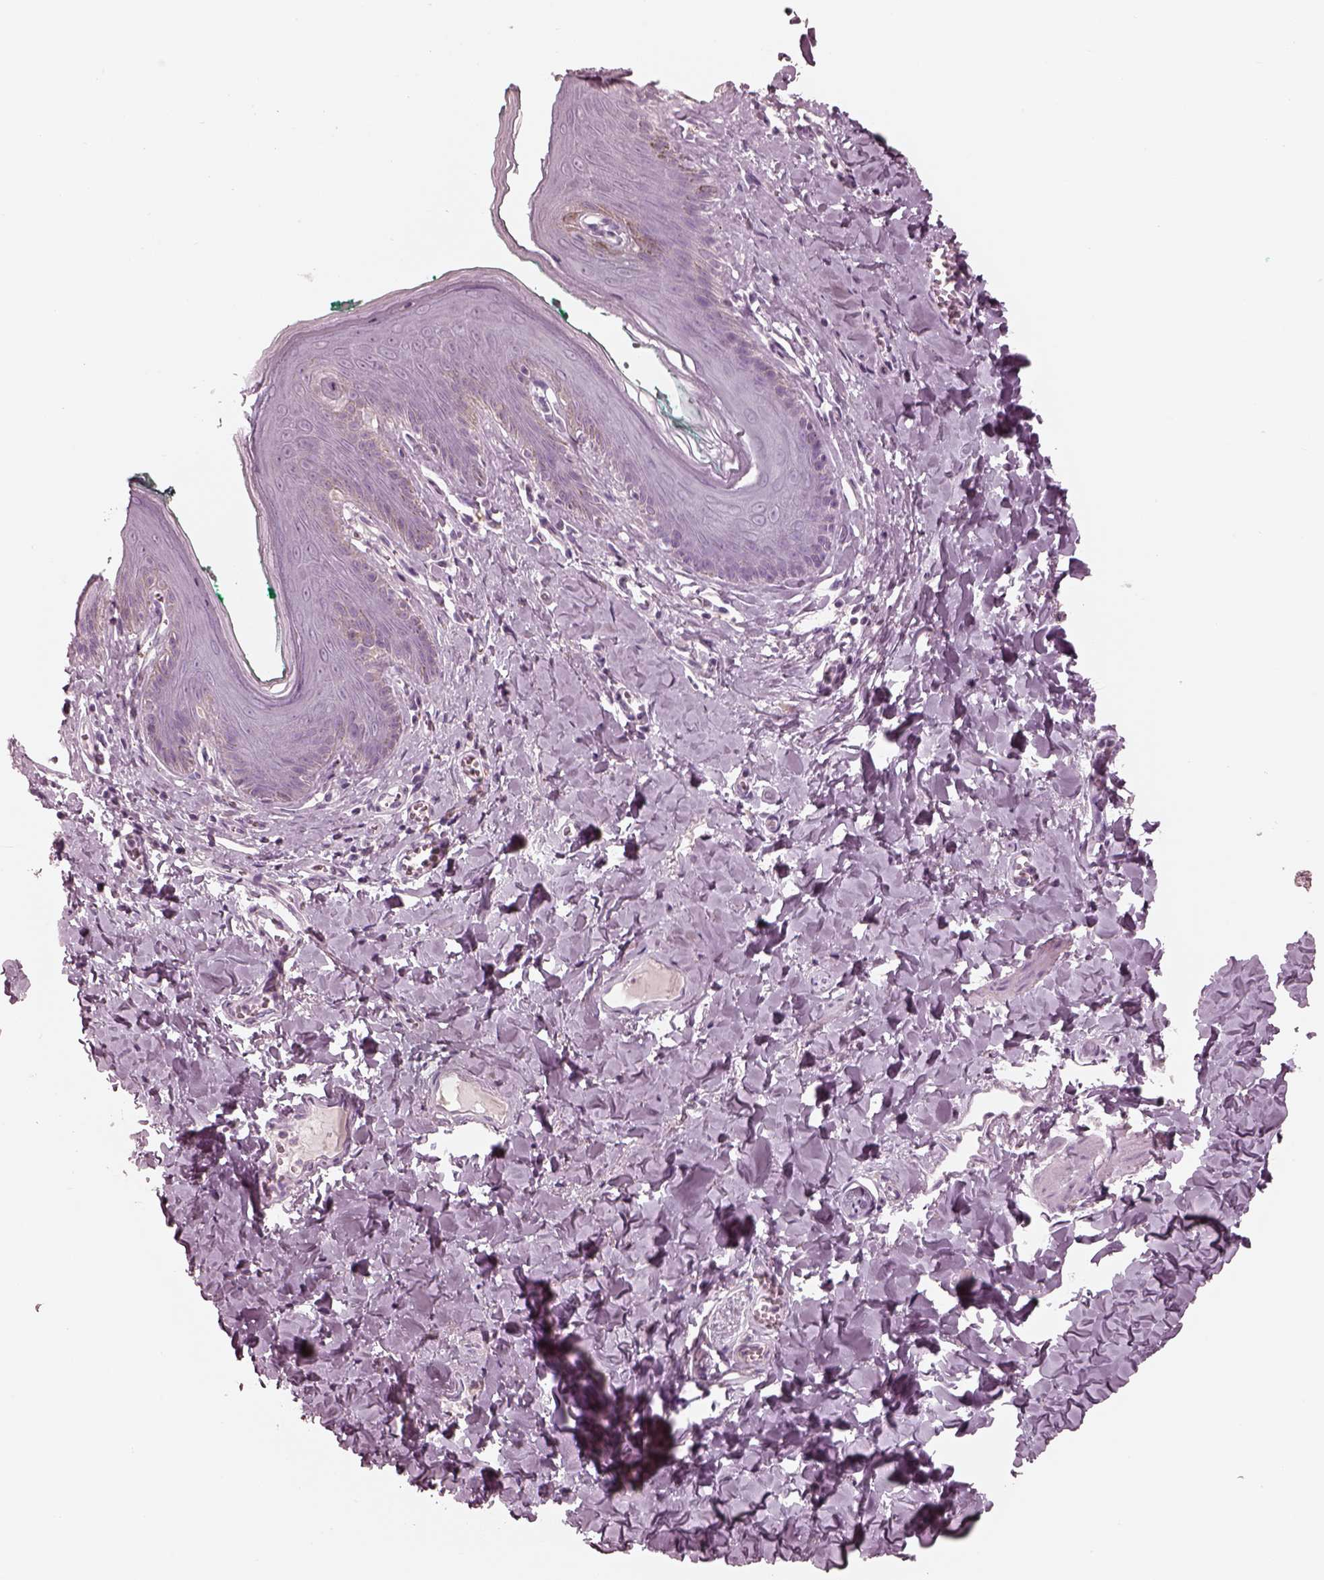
{"staining": {"intensity": "negative", "quantity": "none", "location": "none"}, "tissue": "skin", "cell_type": "Epidermal cells", "image_type": "normal", "snomed": [{"axis": "morphology", "description": "Normal tissue, NOS"}, {"axis": "topography", "description": "Vulva"}, {"axis": "topography", "description": "Peripheral nerve tissue"}], "caption": "The histopathology image reveals no significant staining in epidermal cells of skin. (Brightfield microscopy of DAB immunohistochemistry at high magnification).", "gene": "CADM2", "patient": {"sex": "female", "age": 66}}